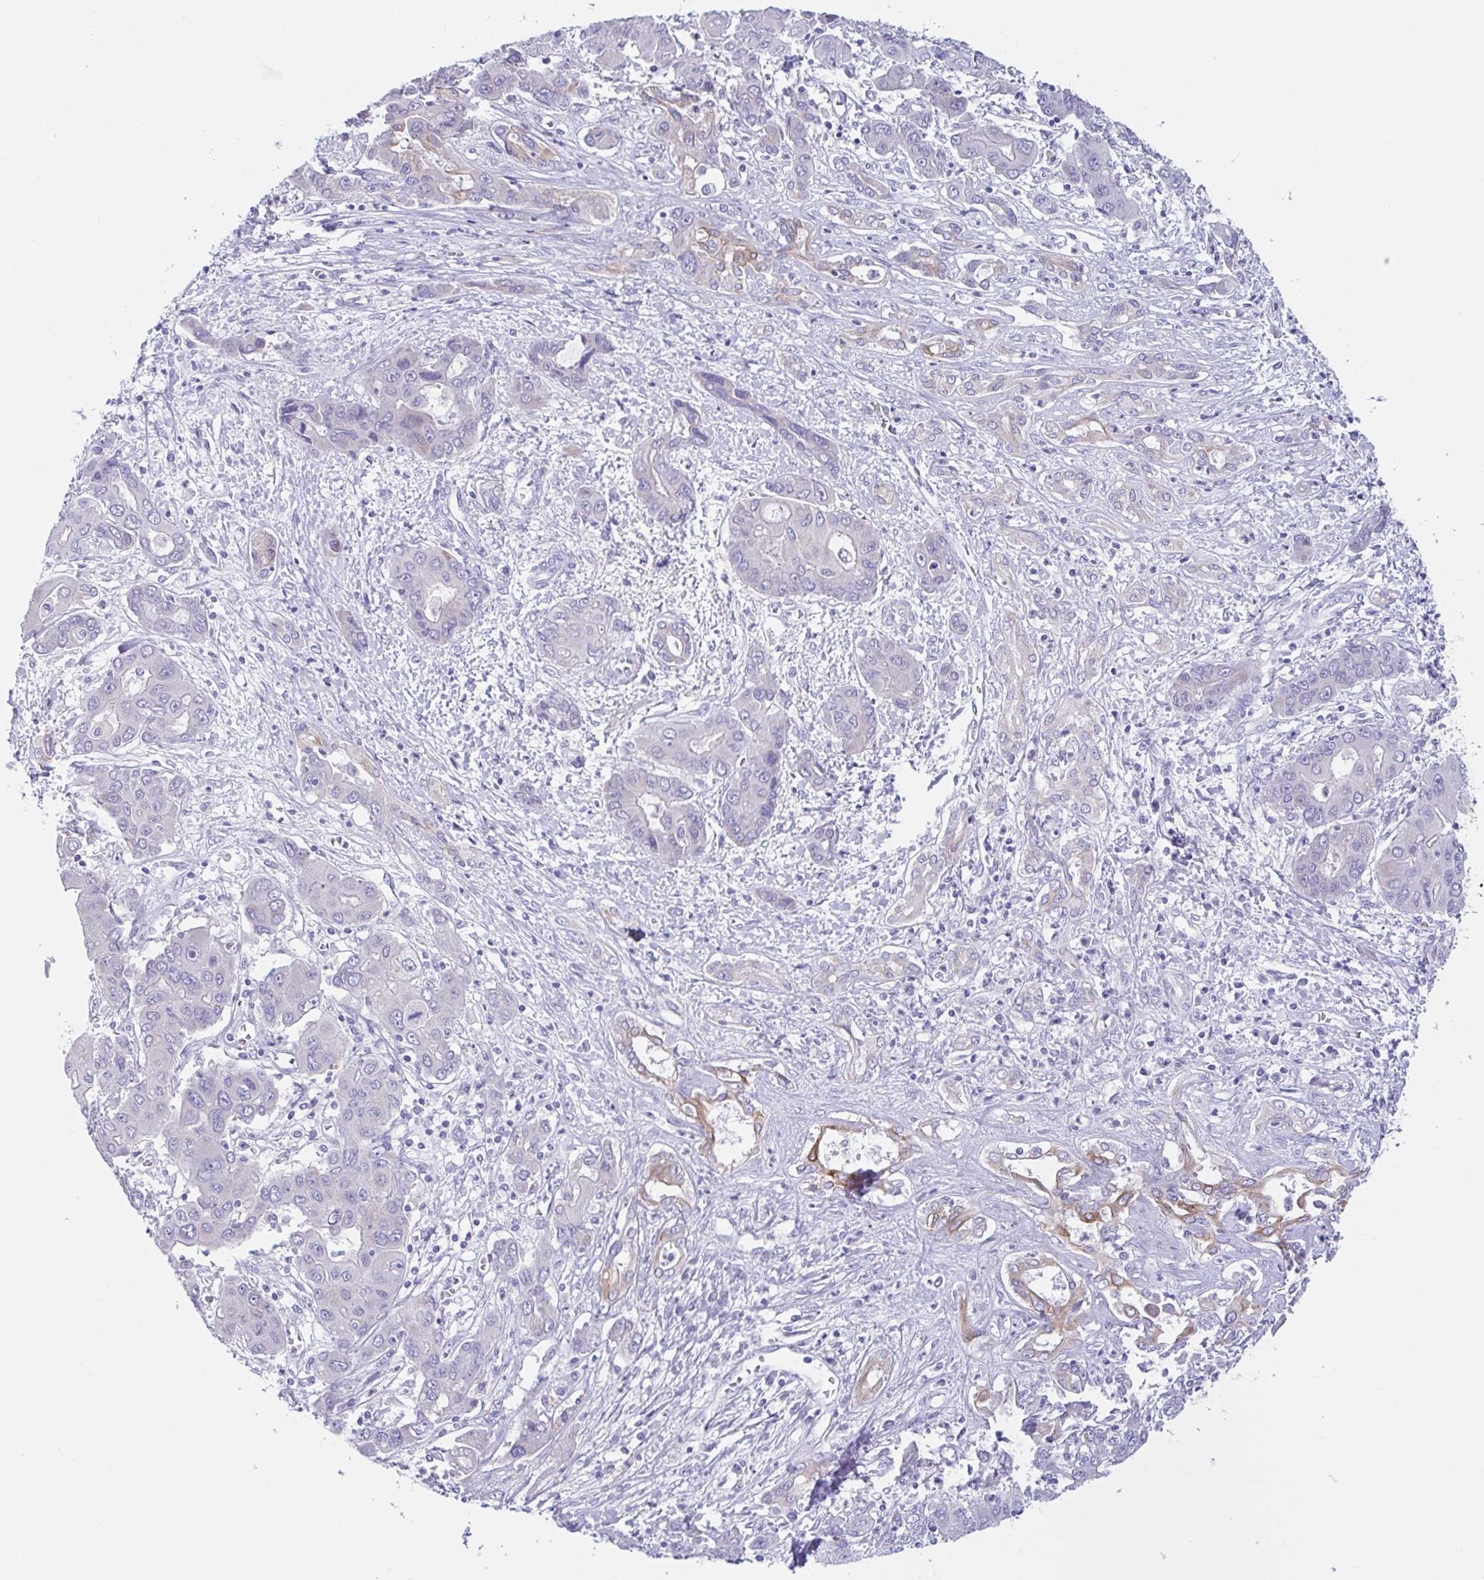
{"staining": {"intensity": "moderate", "quantity": "<25%", "location": "cytoplasmic/membranous"}, "tissue": "liver cancer", "cell_type": "Tumor cells", "image_type": "cancer", "snomed": [{"axis": "morphology", "description": "Cholangiocarcinoma"}, {"axis": "topography", "description": "Liver"}], "caption": "Immunohistochemical staining of liver cancer (cholangiocarcinoma) exhibits low levels of moderate cytoplasmic/membranous staining in about <25% of tumor cells.", "gene": "OR6N2", "patient": {"sex": "male", "age": 67}}